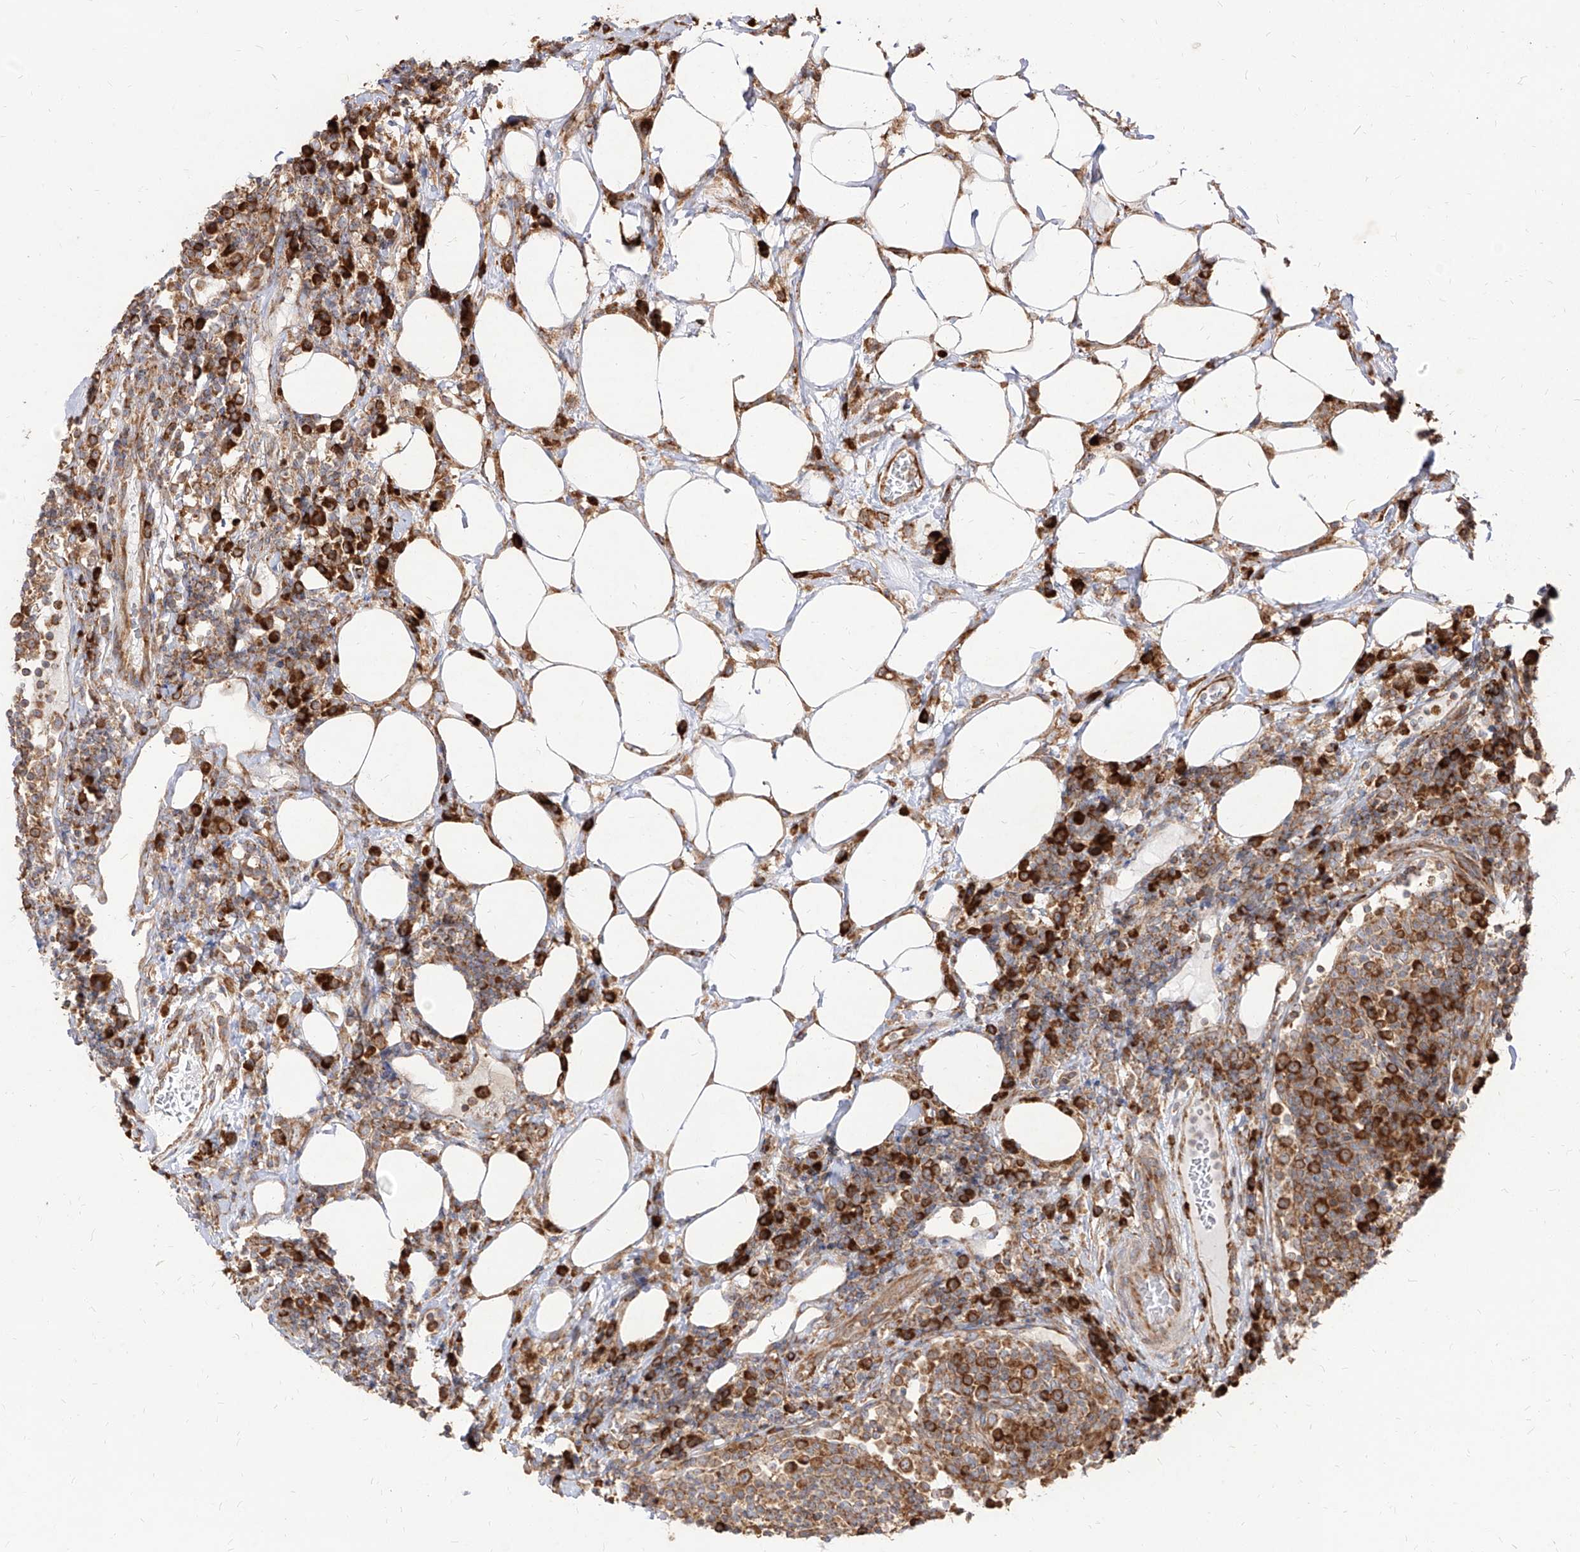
{"staining": {"intensity": "strong", "quantity": ">75%", "location": "cytoplasmic/membranous"}, "tissue": "lymph node", "cell_type": "Germinal center cells", "image_type": "normal", "snomed": [{"axis": "morphology", "description": "Normal tissue, NOS"}, {"axis": "topography", "description": "Lymph node"}], "caption": "Immunohistochemical staining of unremarkable human lymph node exhibits high levels of strong cytoplasmic/membranous staining in about >75% of germinal center cells. Nuclei are stained in blue.", "gene": "RPS25", "patient": {"sex": "female", "age": 53}}